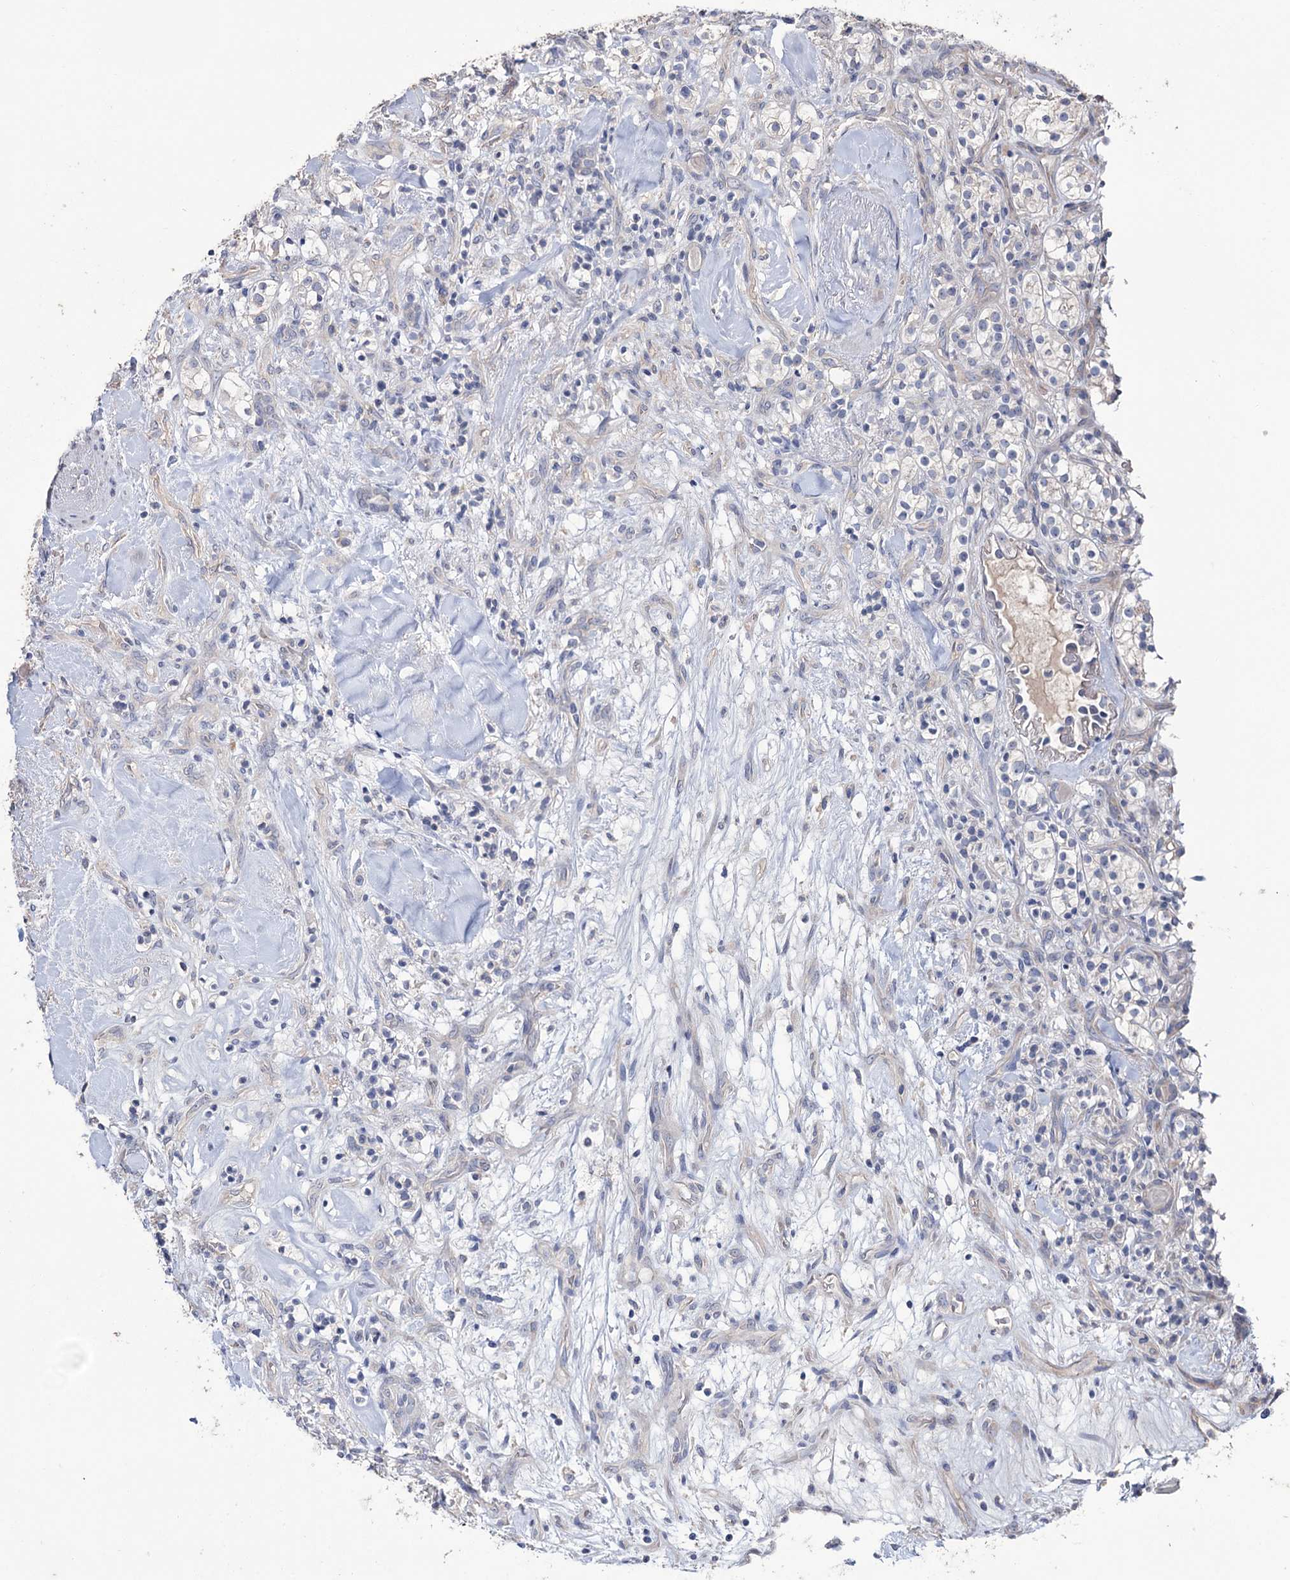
{"staining": {"intensity": "negative", "quantity": "none", "location": "none"}, "tissue": "renal cancer", "cell_type": "Tumor cells", "image_type": "cancer", "snomed": [{"axis": "morphology", "description": "Adenocarcinoma, NOS"}, {"axis": "topography", "description": "Kidney"}], "caption": "Human renal cancer (adenocarcinoma) stained for a protein using immunohistochemistry (IHC) reveals no staining in tumor cells.", "gene": "EPB41L5", "patient": {"sex": "male", "age": 77}}